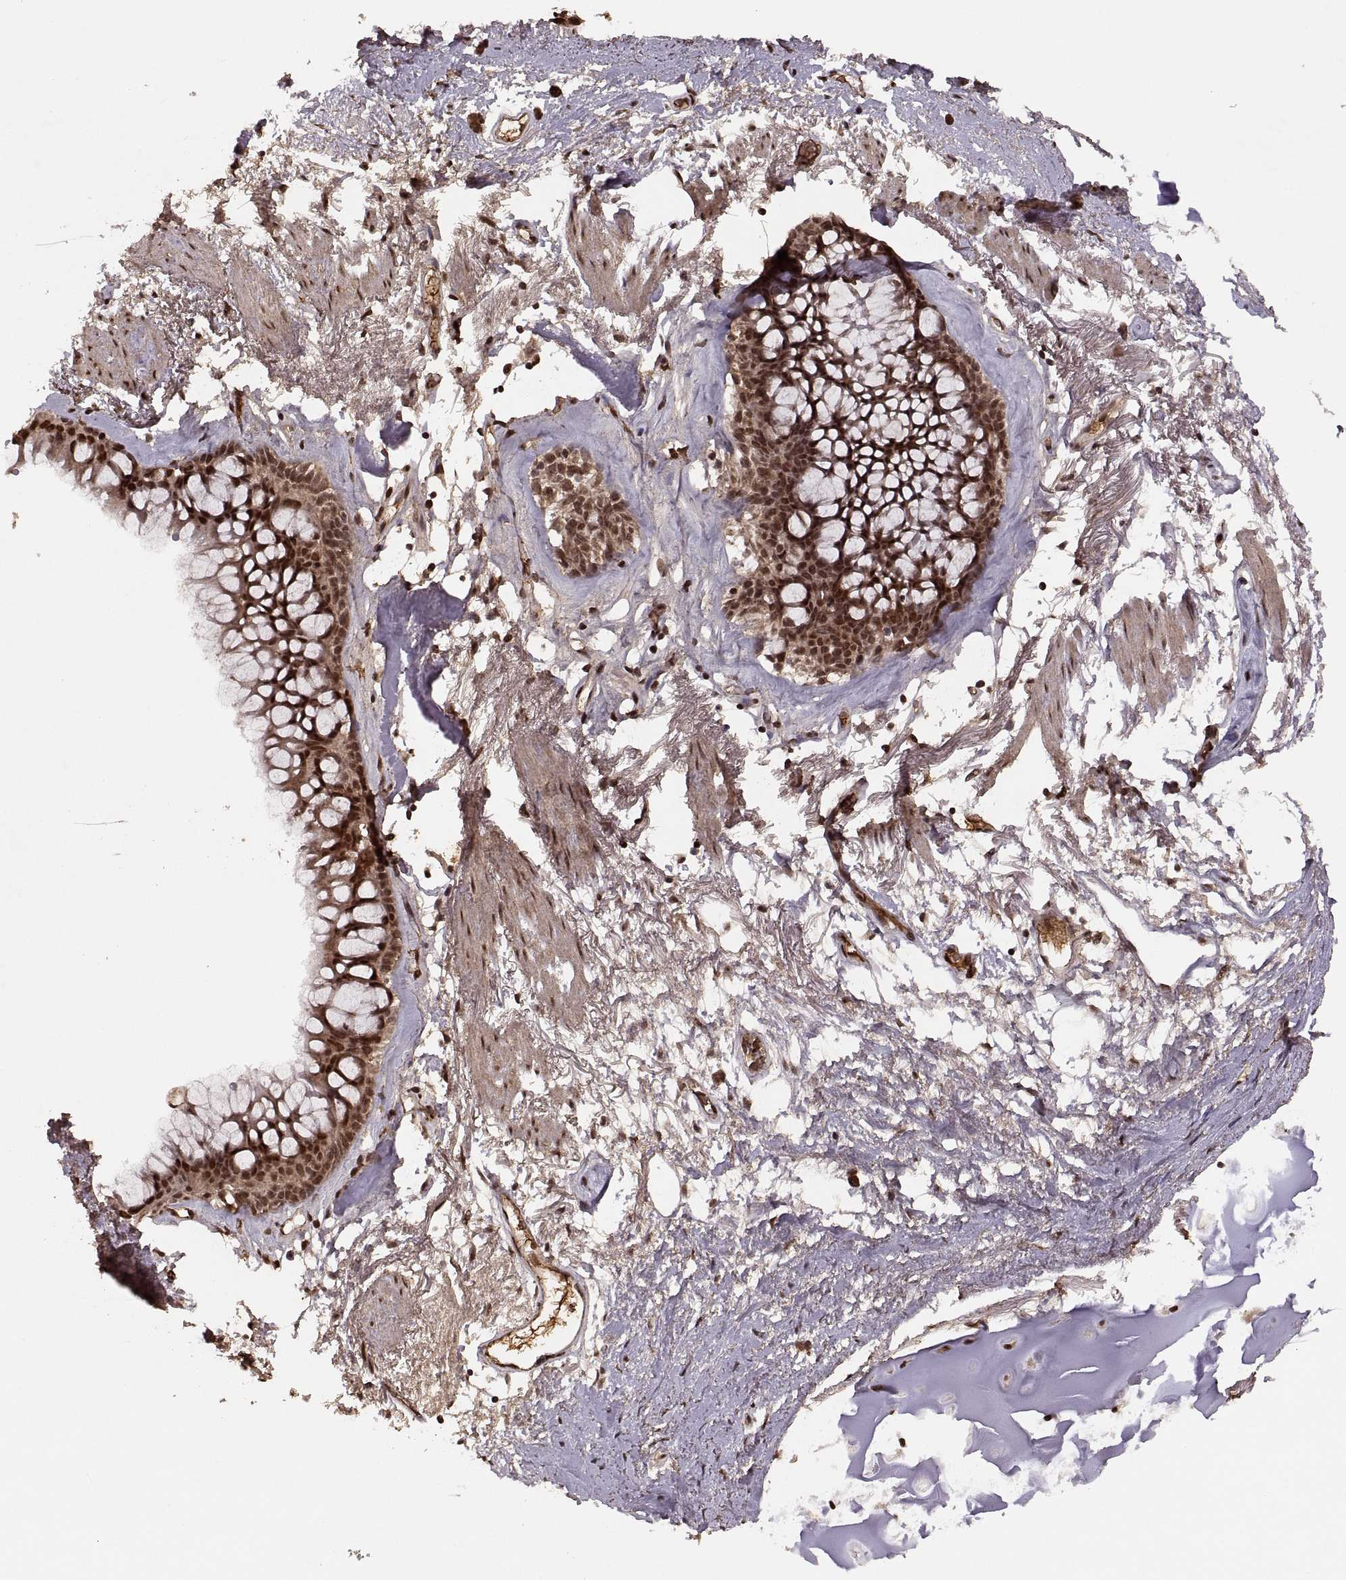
{"staining": {"intensity": "strong", "quantity": "25%-75%", "location": "nuclear"}, "tissue": "bronchus", "cell_type": "Respiratory epithelial cells", "image_type": "normal", "snomed": [{"axis": "morphology", "description": "Normal tissue, NOS"}, {"axis": "morphology", "description": "Squamous cell carcinoma, NOS"}, {"axis": "topography", "description": "Cartilage tissue"}, {"axis": "topography", "description": "Bronchus"}], "caption": "Immunohistochemistry of unremarkable bronchus demonstrates high levels of strong nuclear staining in approximately 25%-75% of respiratory epithelial cells.", "gene": "RFT1", "patient": {"sex": "male", "age": 72}}